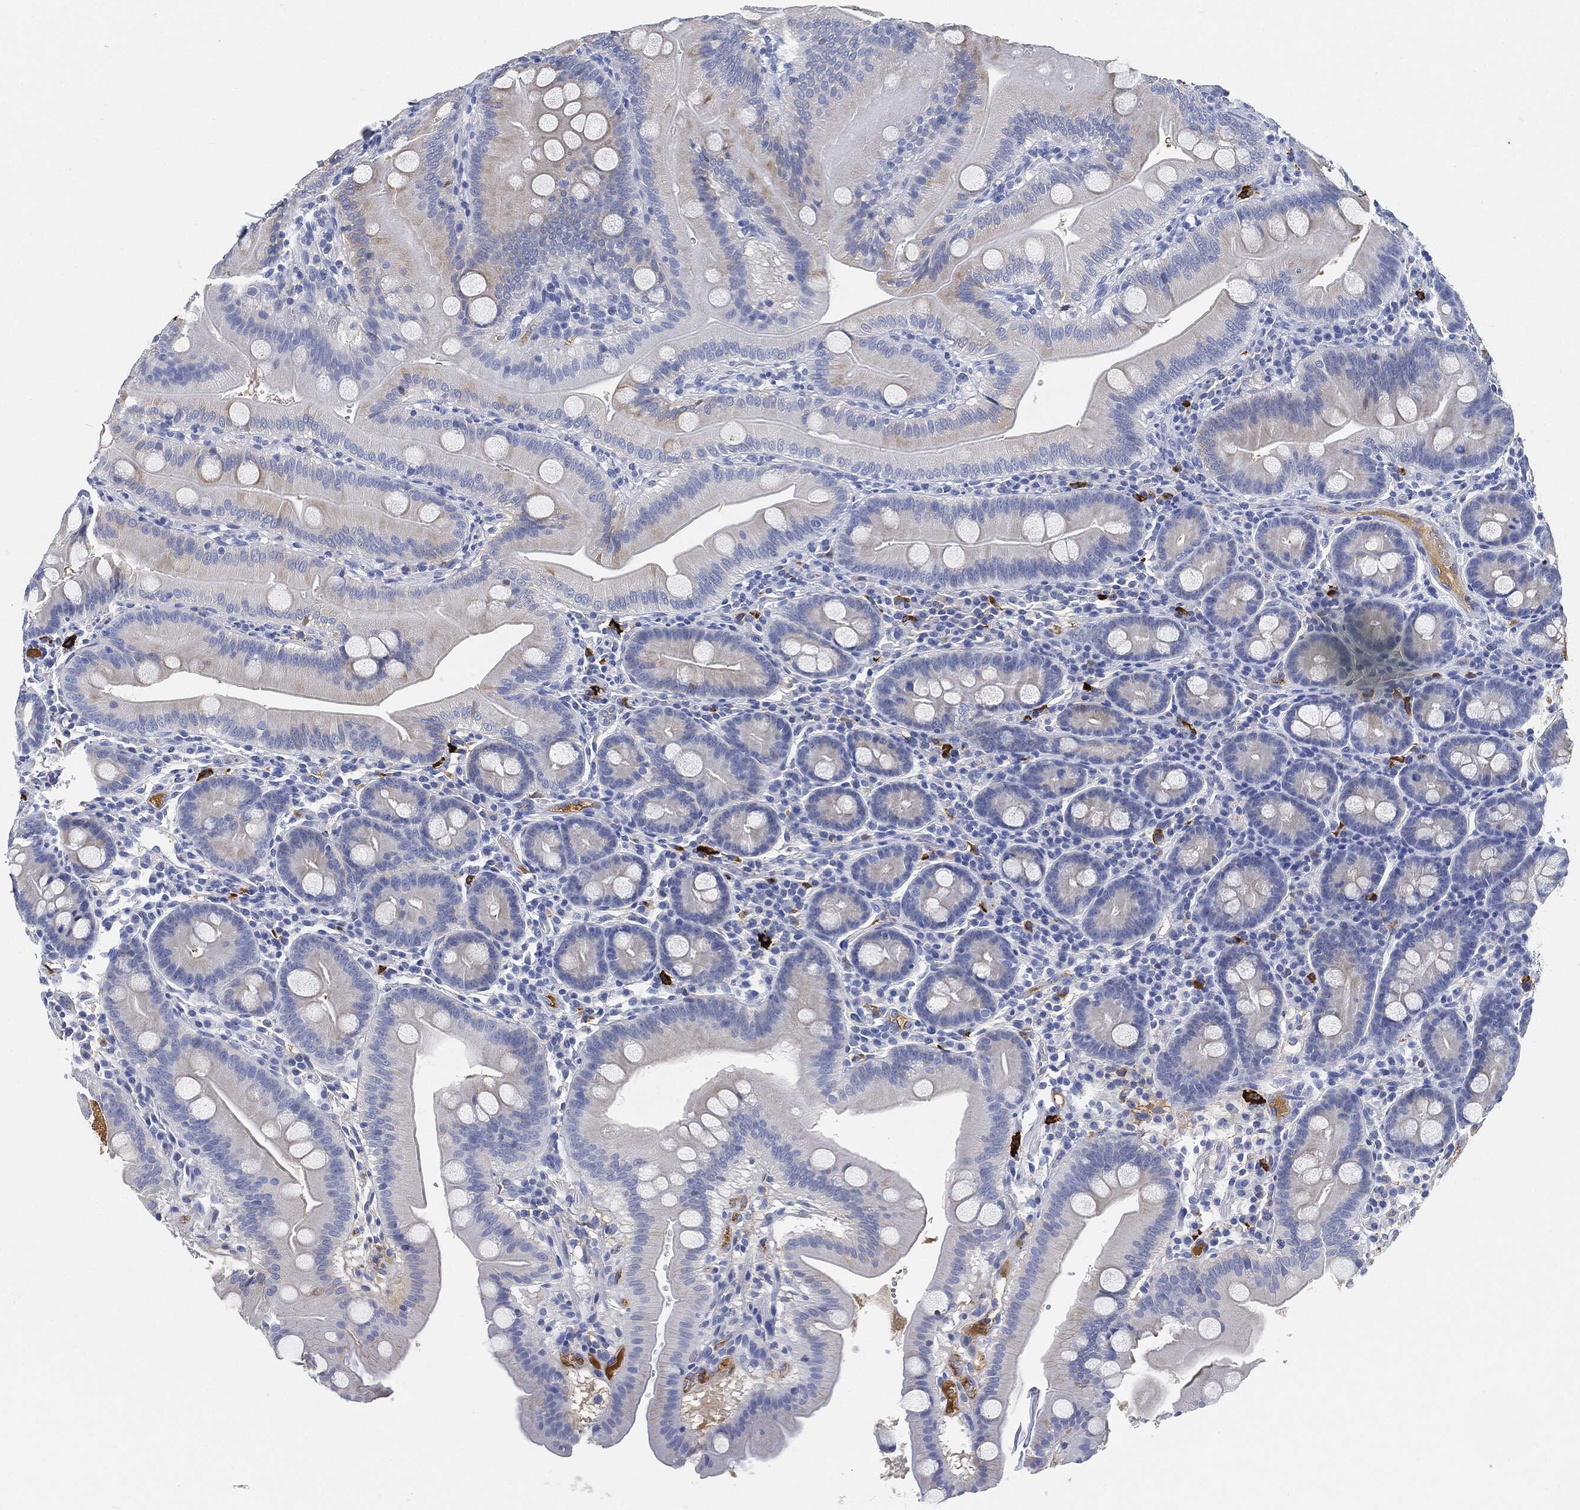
{"staining": {"intensity": "weak", "quantity": "25%-75%", "location": "cytoplasmic/membranous"}, "tissue": "duodenum", "cell_type": "Glandular cells", "image_type": "normal", "snomed": [{"axis": "morphology", "description": "Normal tissue, NOS"}, {"axis": "topography", "description": "Duodenum"}], "caption": "Protein analysis of normal duodenum displays weak cytoplasmic/membranous expression in approximately 25%-75% of glandular cells.", "gene": "IGLV6", "patient": {"sex": "male", "age": 59}}